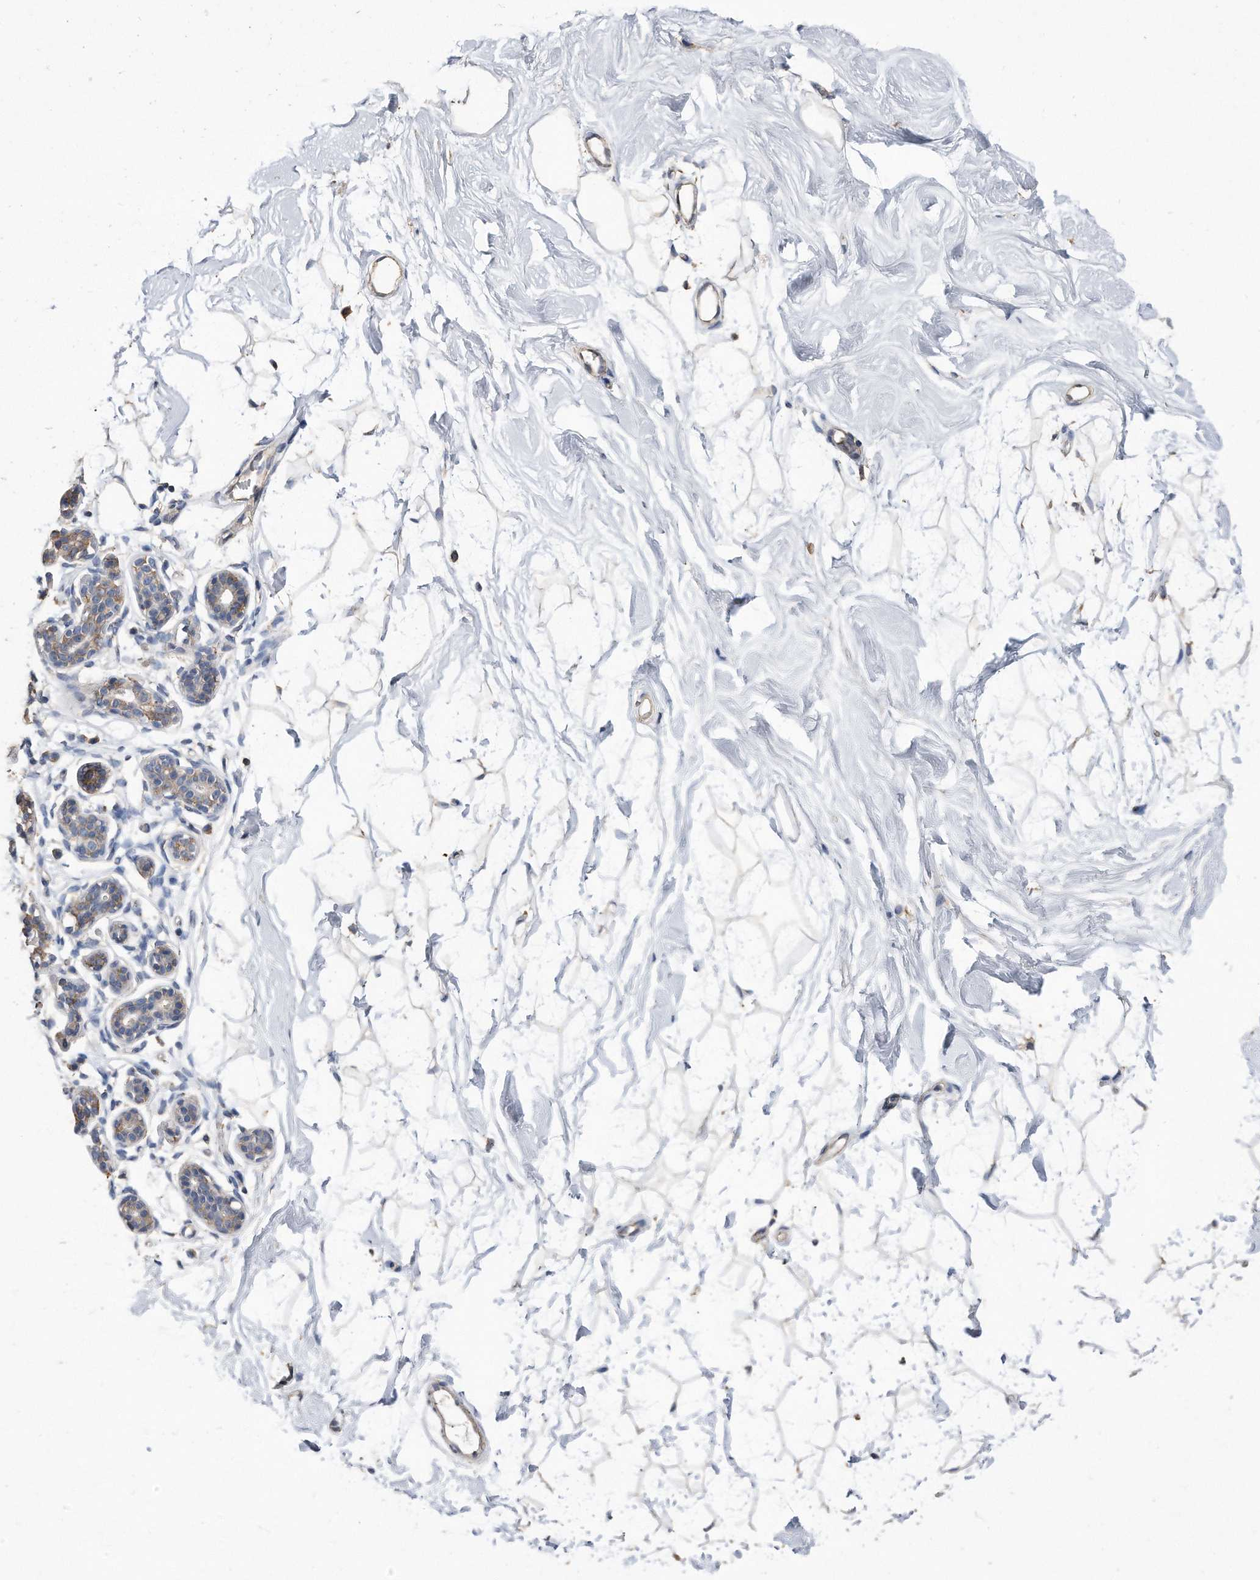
{"staining": {"intensity": "negative", "quantity": "none", "location": "none"}, "tissue": "breast", "cell_type": "Adipocytes", "image_type": "normal", "snomed": [{"axis": "morphology", "description": "Normal tissue, NOS"}, {"axis": "topography", "description": "Breast"}], "caption": "This micrograph is of unremarkable breast stained with immunohistochemistry (IHC) to label a protein in brown with the nuclei are counter-stained blue. There is no positivity in adipocytes. The staining is performed using DAB (3,3'-diaminobenzidine) brown chromogen with nuclei counter-stained in using hematoxylin.", "gene": "CDCP1", "patient": {"sex": "female", "age": 26}}